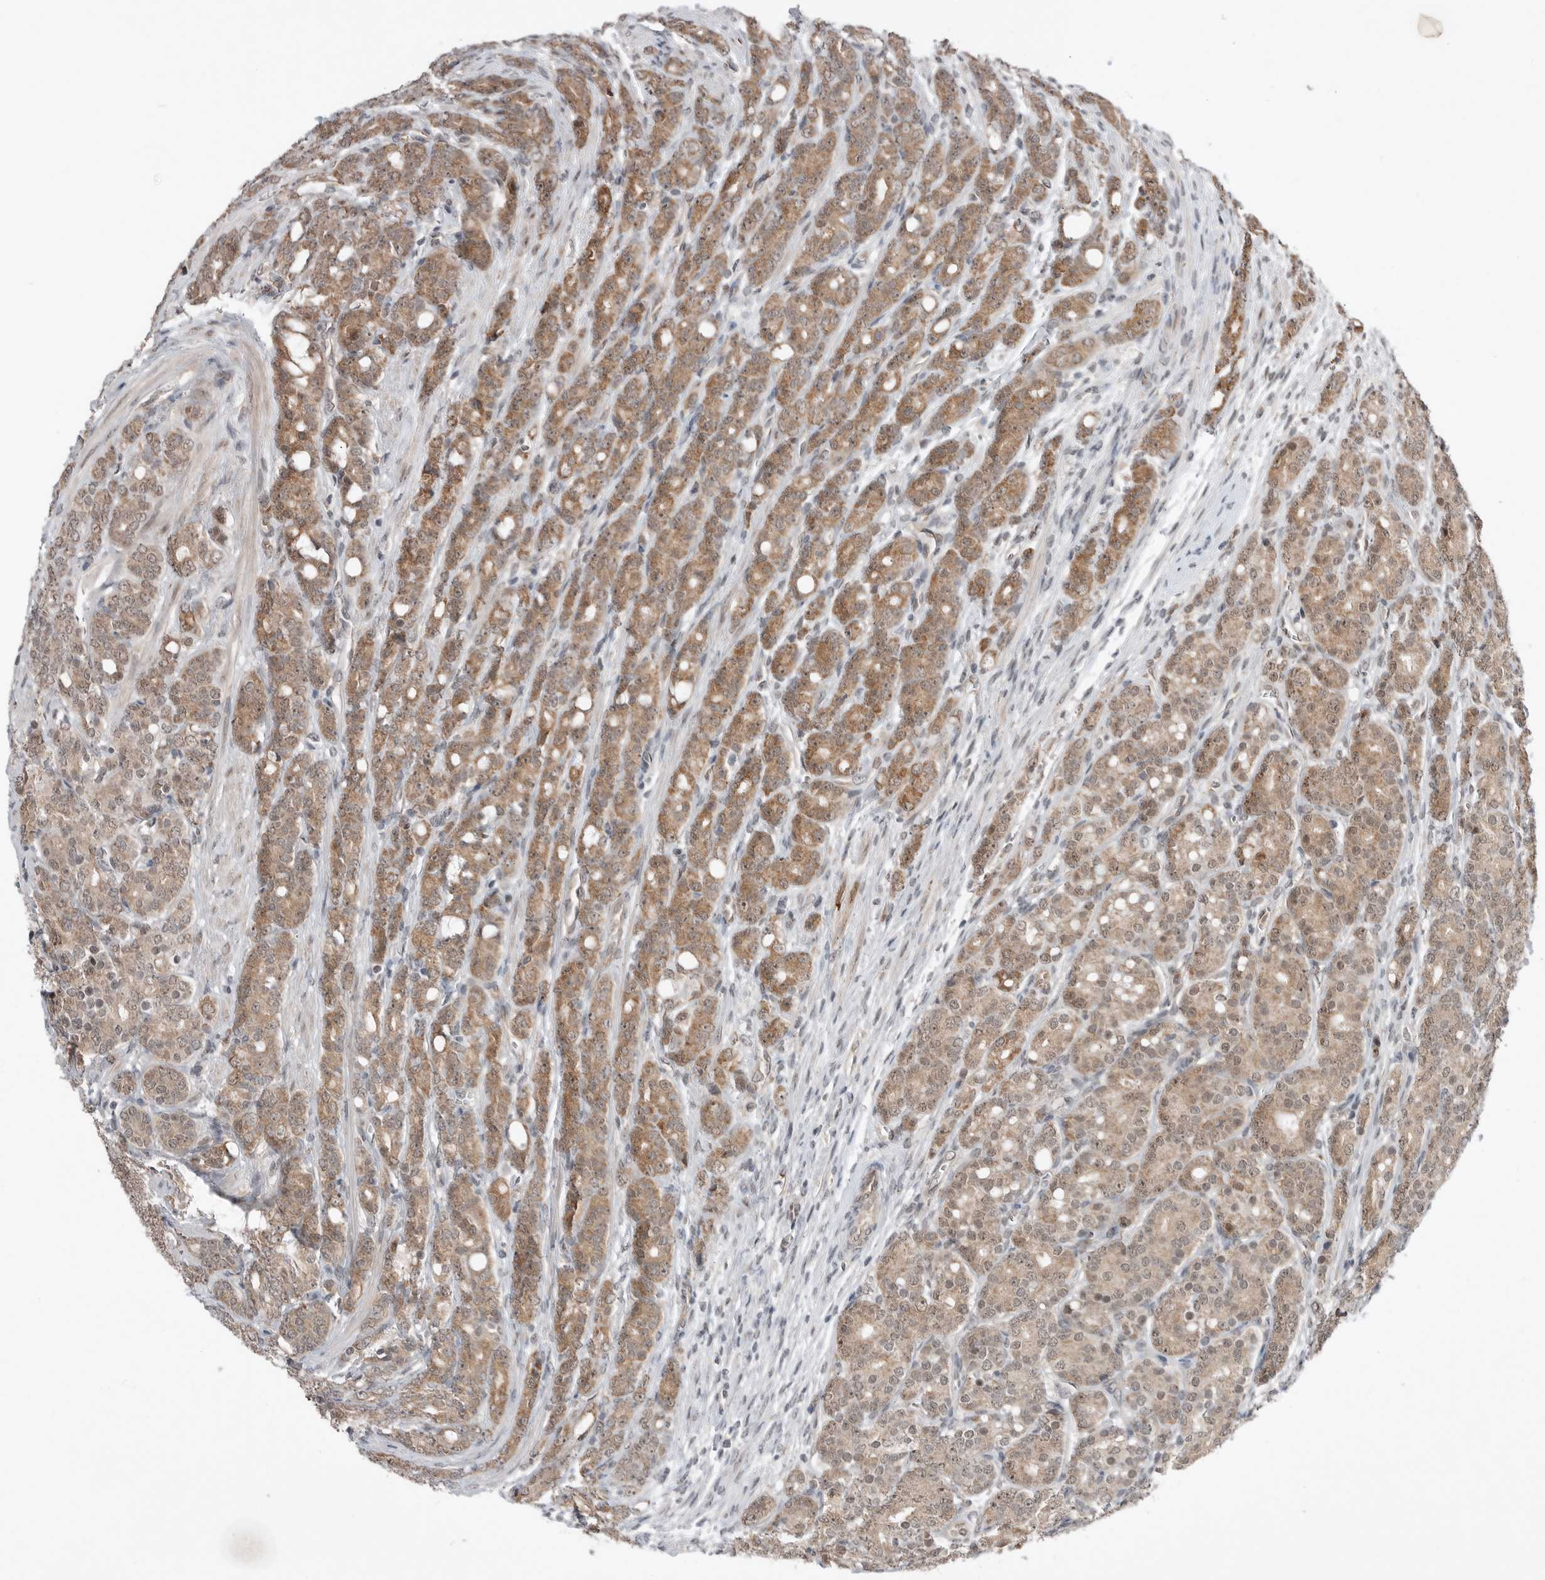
{"staining": {"intensity": "moderate", "quantity": ">75%", "location": "cytoplasmic/membranous"}, "tissue": "prostate cancer", "cell_type": "Tumor cells", "image_type": "cancer", "snomed": [{"axis": "morphology", "description": "Adenocarcinoma, High grade"}, {"axis": "topography", "description": "Prostate"}], "caption": "About >75% of tumor cells in adenocarcinoma (high-grade) (prostate) show moderate cytoplasmic/membranous protein staining as visualized by brown immunohistochemical staining.", "gene": "NTAQ1", "patient": {"sex": "male", "age": 62}}